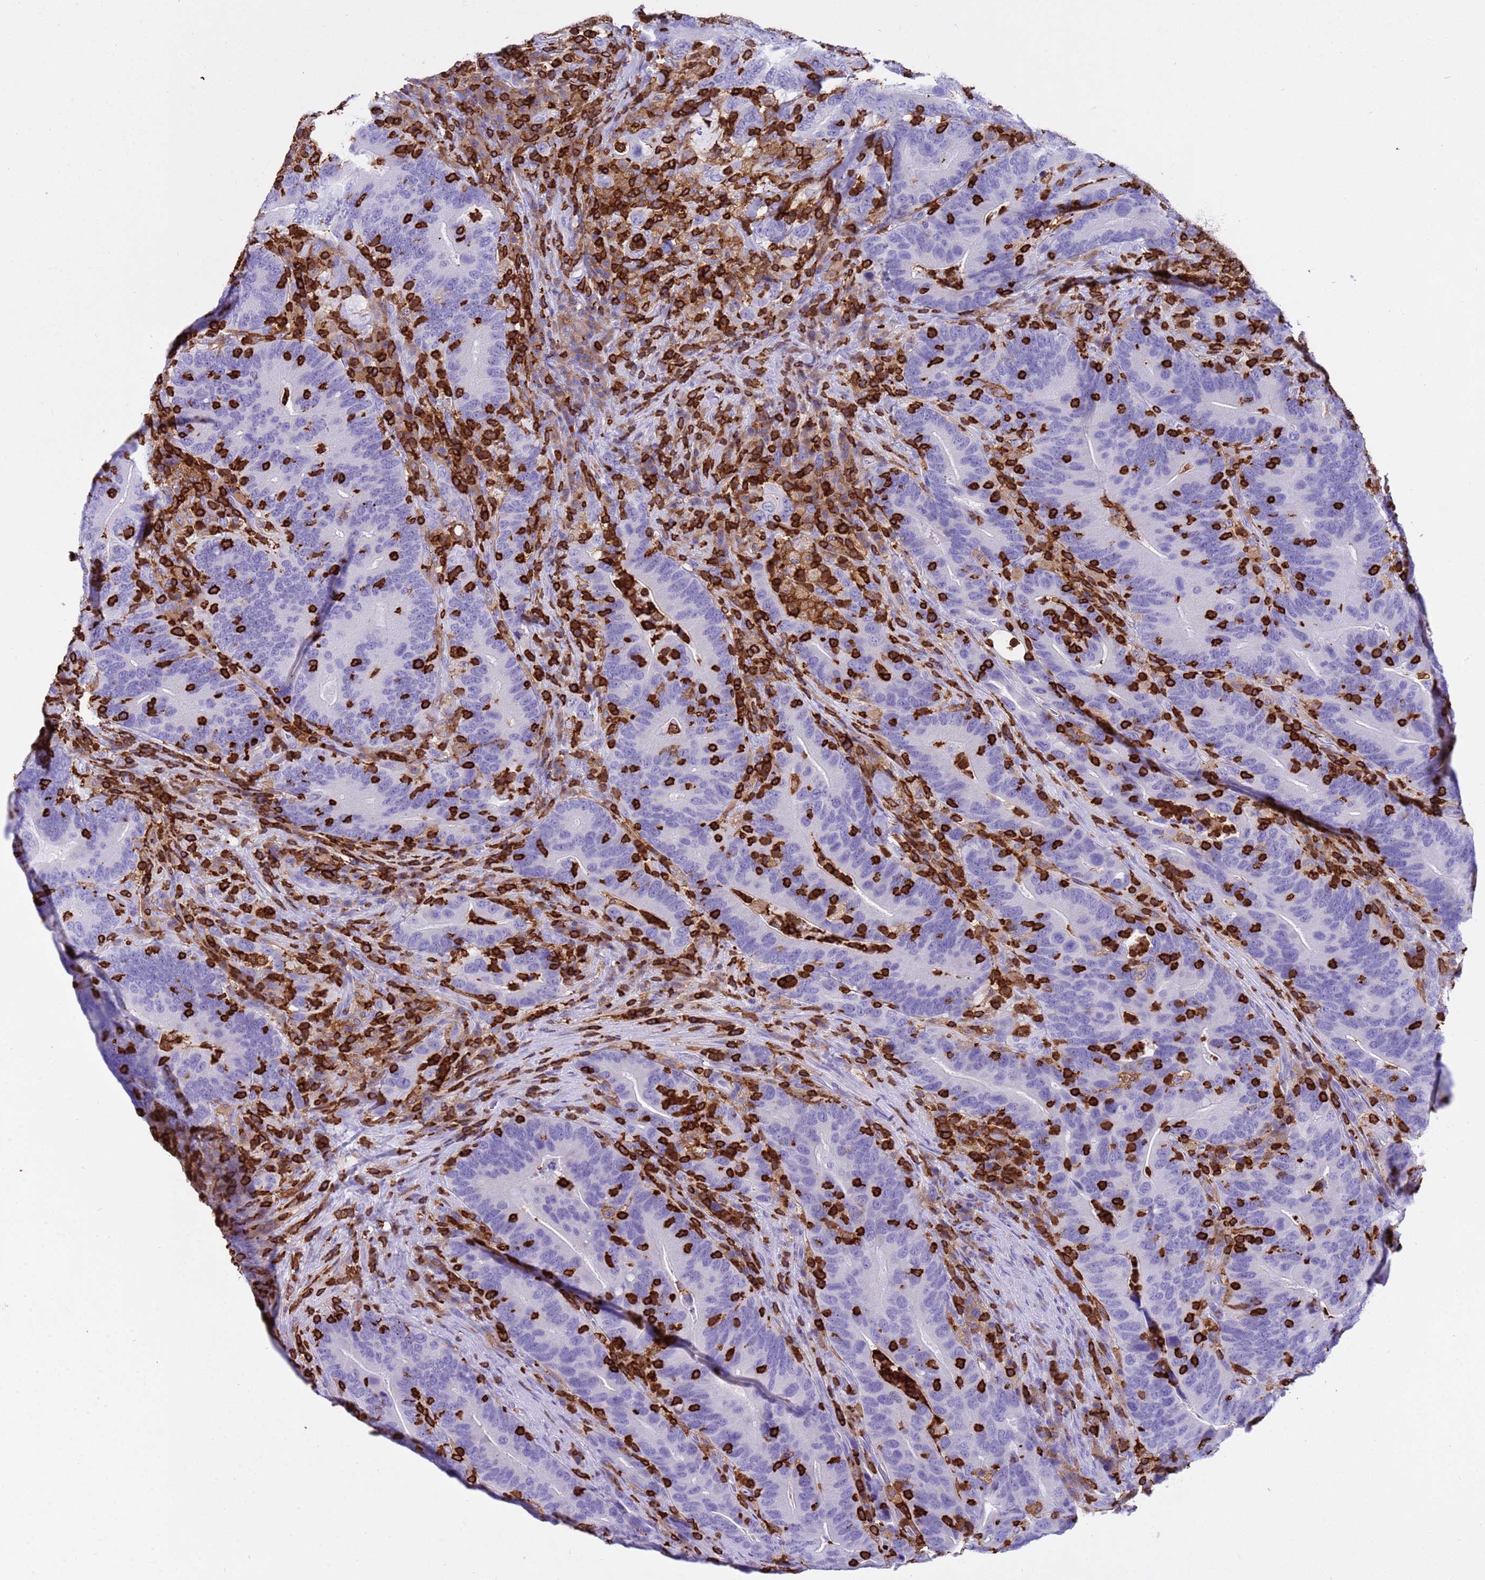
{"staining": {"intensity": "negative", "quantity": "none", "location": "none"}, "tissue": "colorectal cancer", "cell_type": "Tumor cells", "image_type": "cancer", "snomed": [{"axis": "morphology", "description": "Adenocarcinoma, NOS"}, {"axis": "topography", "description": "Colon"}], "caption": "Immunohistochemical staining of colorectal cancer (adenocarcinoma) shows no significant positivity in tumor cells.", "gene": "IRF5", "patient": {"sex": "female", "age": 66}}